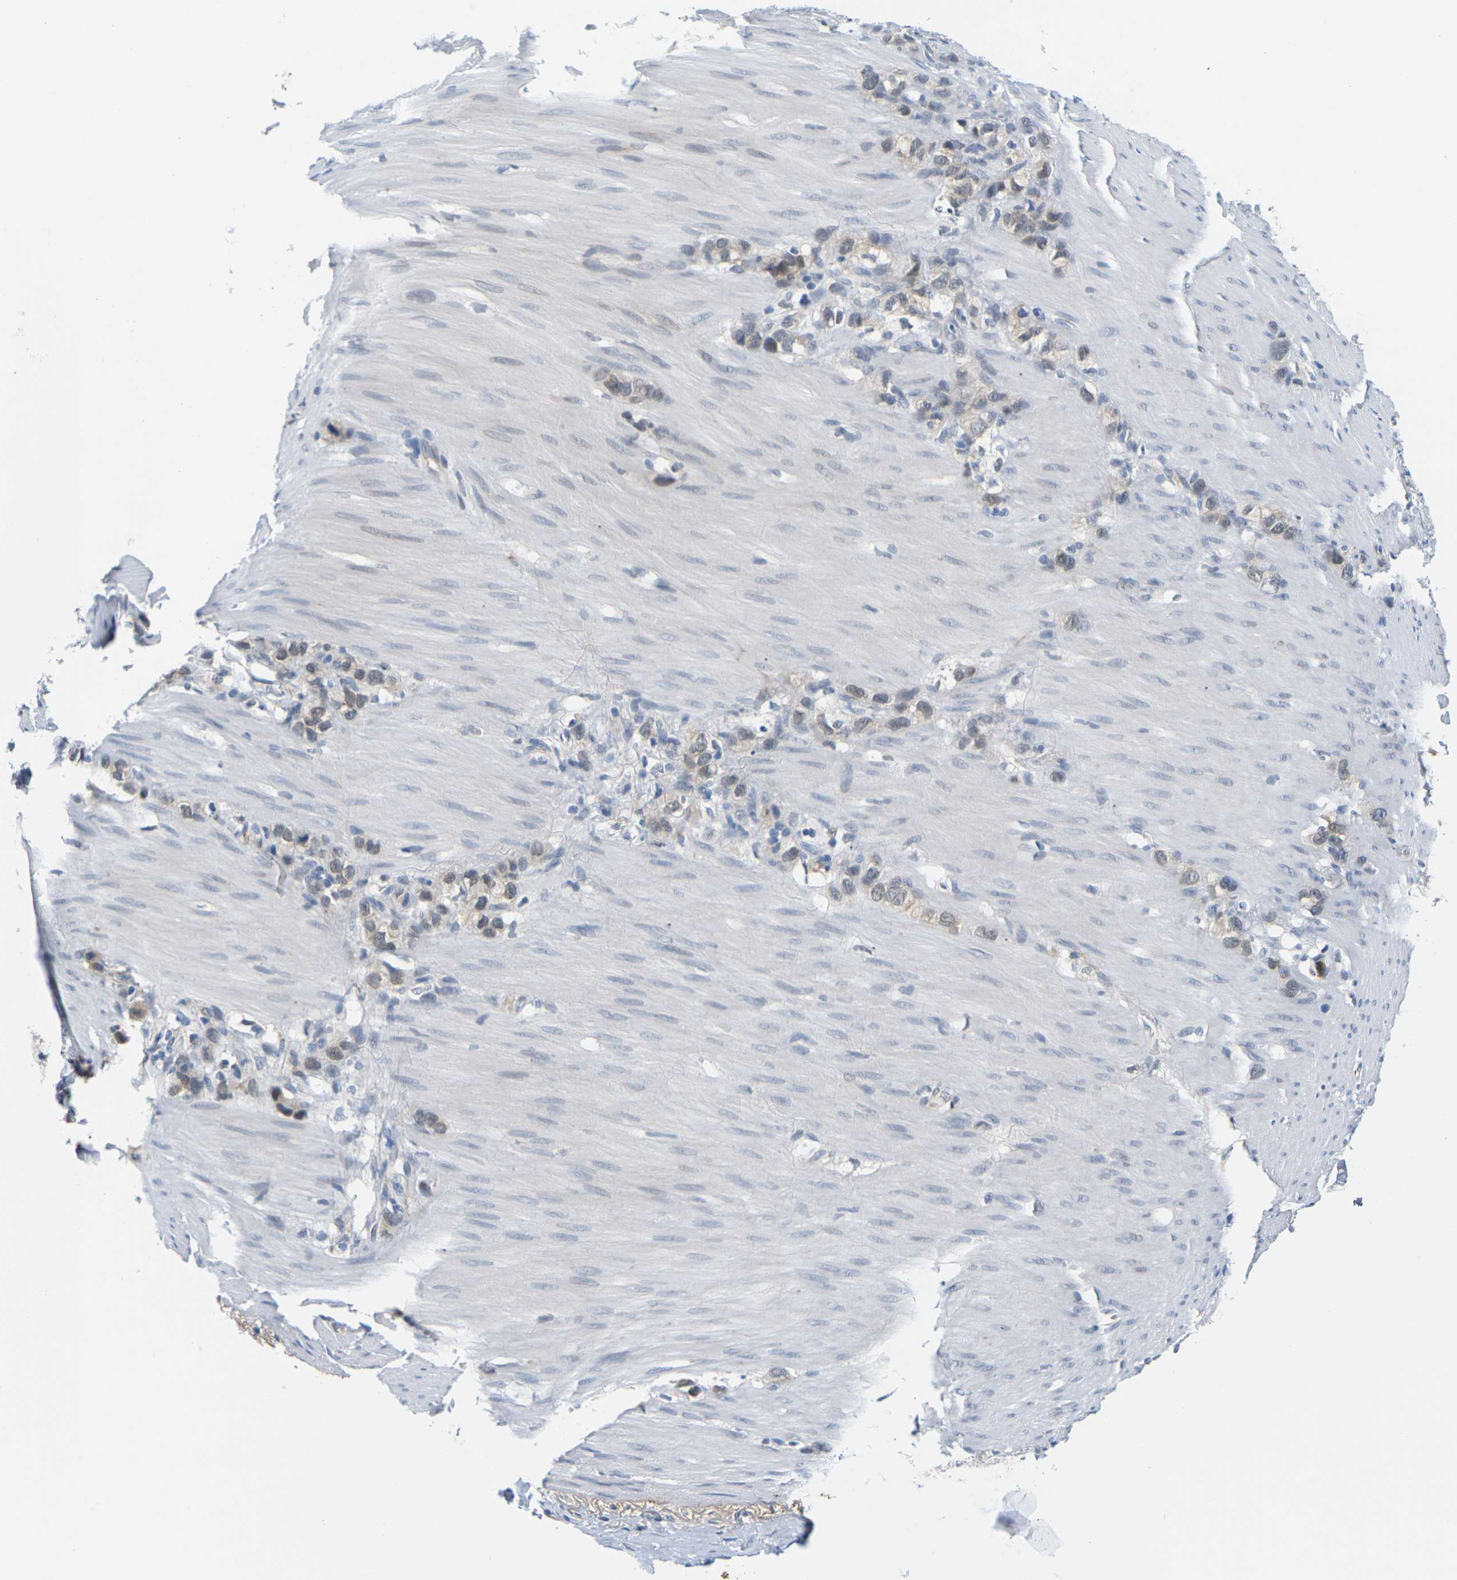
{"staining": {"intensity": "weak", "quantity": ">75%", "location": "cytoplasmic/membranous,nuclear"}, "tissue": "stomach cancer", "cell_type": "Tumor cells", "image_type": "cancer", "snomed": [{"axis": "morphology", "description": "Normal tissue, NOS"}, {"axis": "morphology", "description": "Adenocarcinoma, NOS"}, {"axis": "morphology", "description": "Adenocarcinoma, High grade"}, {"axis": "topography", "description": "Stomach, upper"}, {"axis": "topography", "description": "Stomach"}], "caption": "Protein staining of adenocarcinoma (high-grade) (stomach) tissue exhibits weak cytoplasmic/membranous and nuclear positivity in about >75% of tumor cells. (IHC, brightfield microscopy, high magnification).", "gene": "PKP2", "patient": {"sex": "female", "age": 65}}